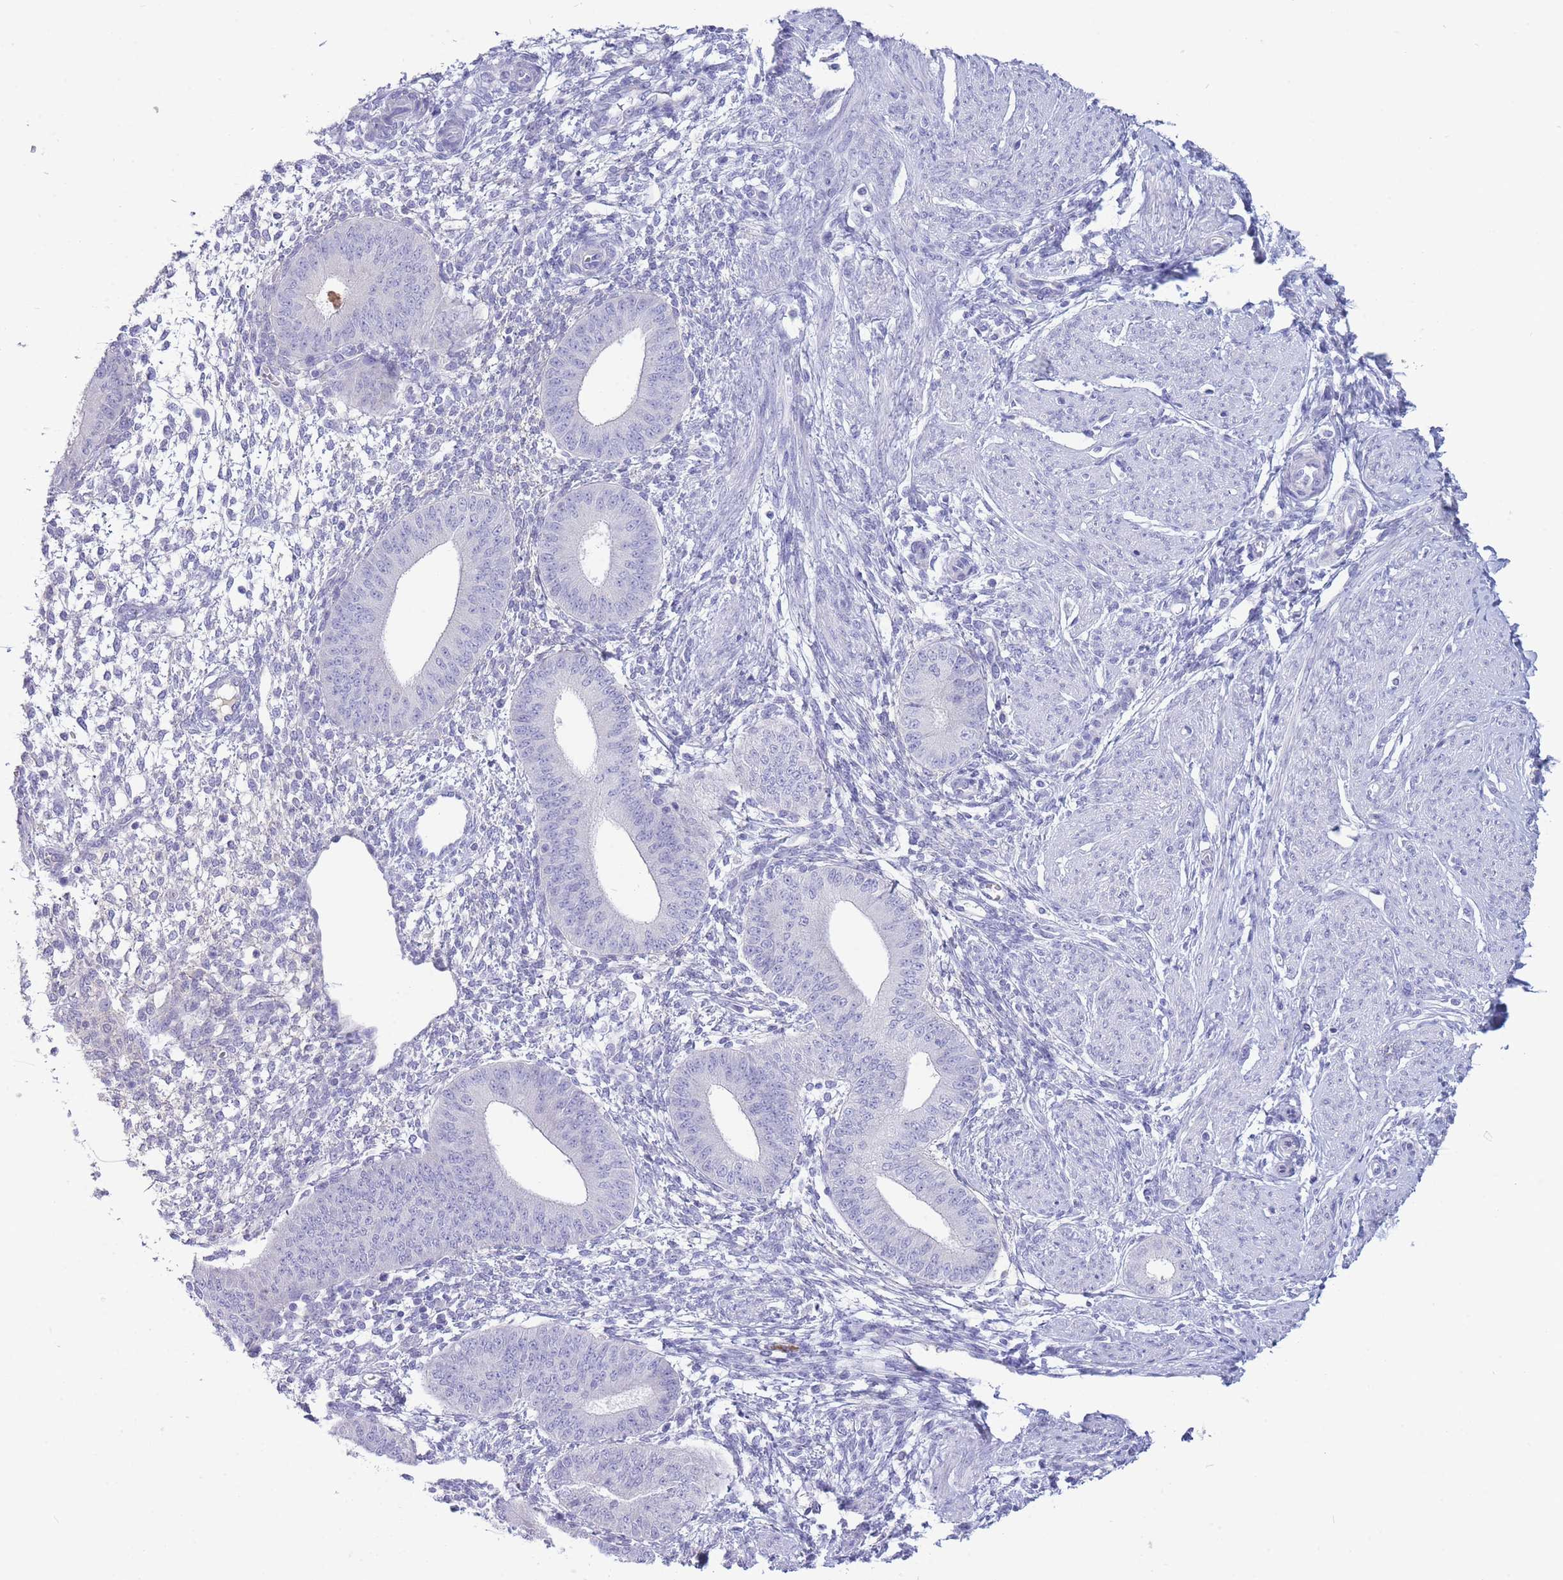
{"staining": {"intensity": "negative", "quantity": "none", "location": "none"}, "tissue": "endometrium", "cell_type": "Cells in endometrial stroma", "image_type": "normal", "snomed": [{"axis": "morphology", "description": "Normal tissue, NOS"}, {"axis": "topography", "description": "Endometrium"}], "caption": "The micrograph shows no staining of cells in endometrial stroma in normal endometrium. The staining is performed using DAB brown chromogen with nuclei counter-stained in using hematoxylin.", "gene": "ASAP3", "patient": {"sex": "female", "age": 49}}